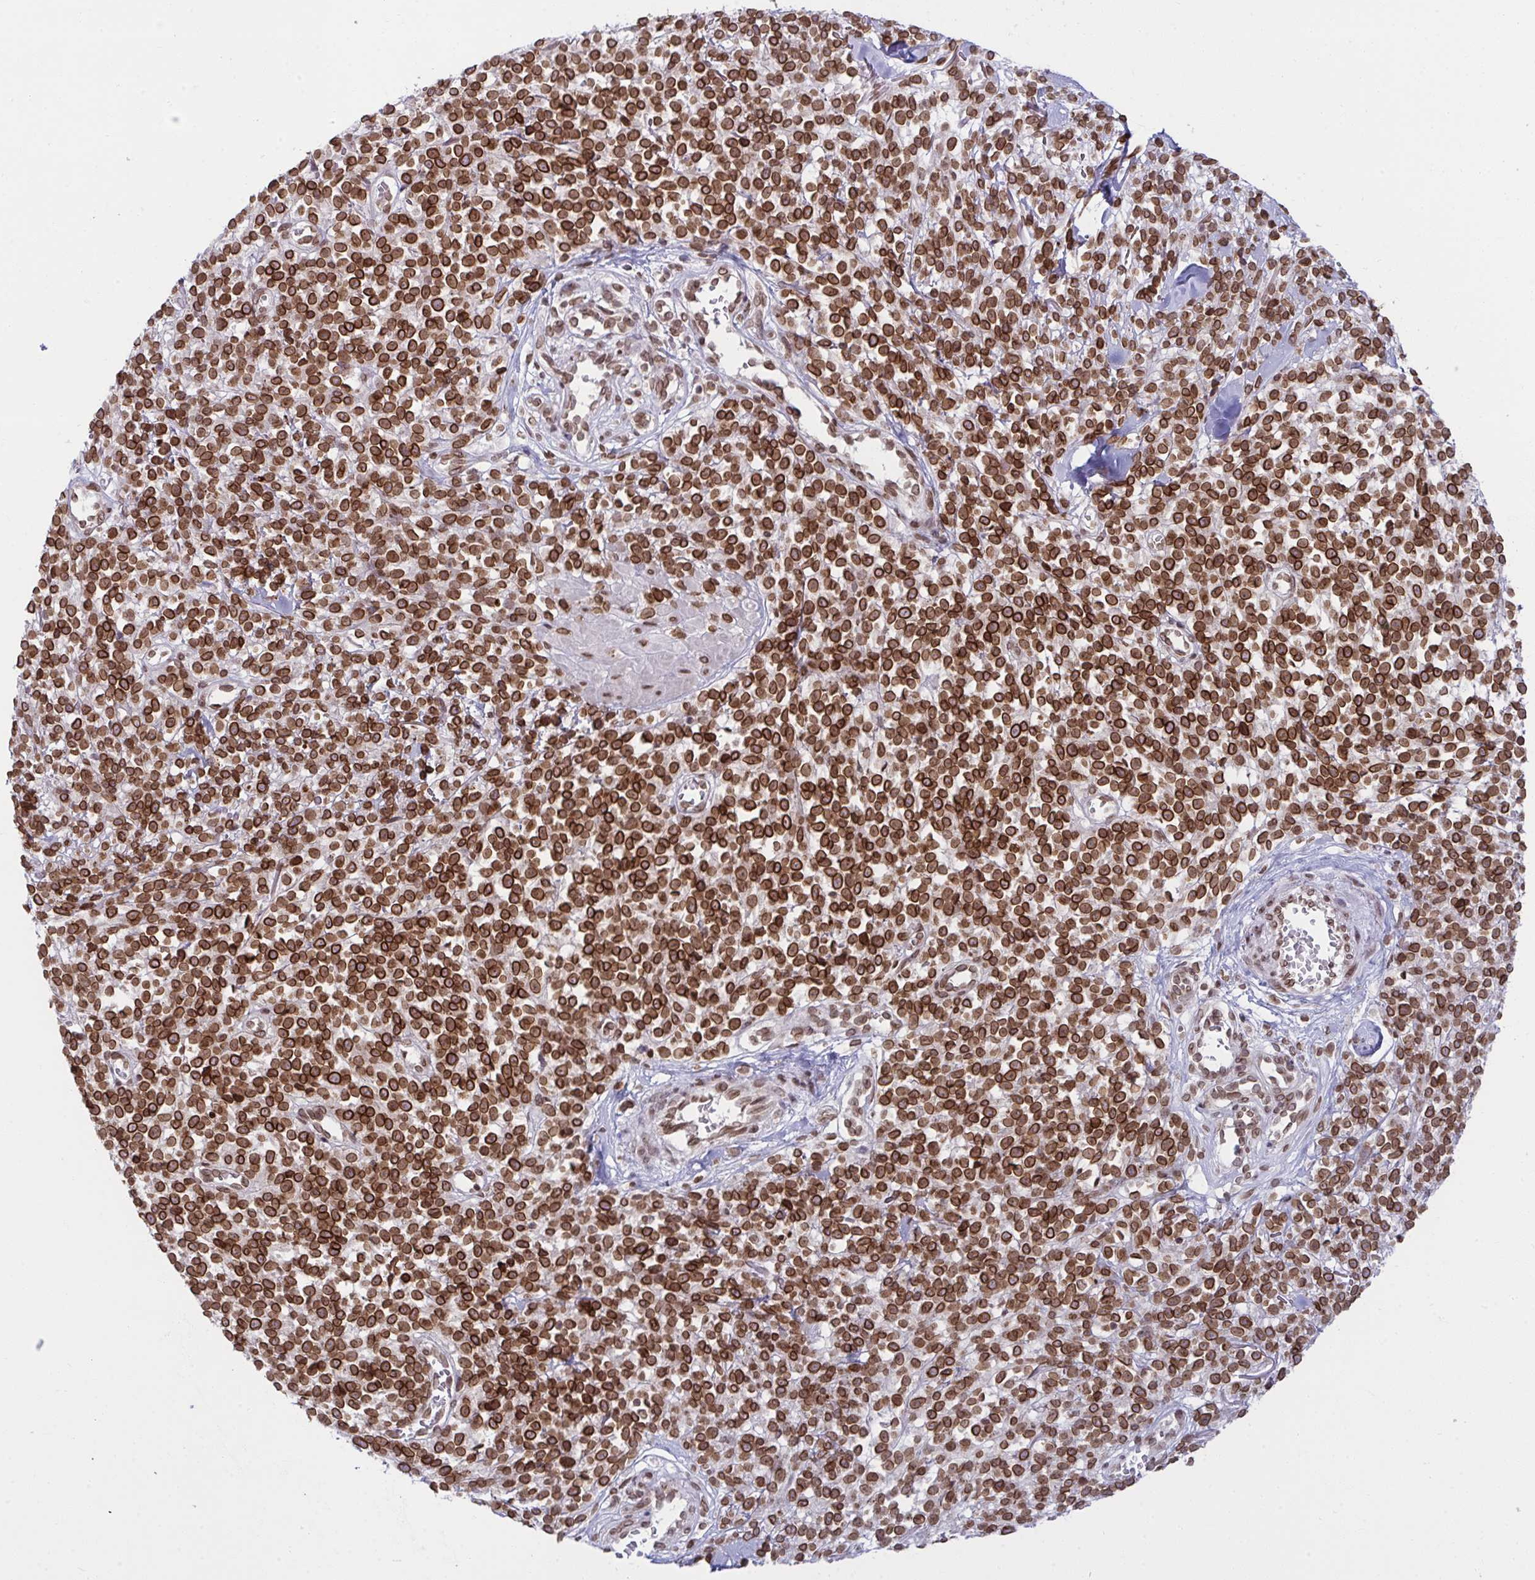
{"staining": {"intensity": "strong", "quantity": ">75%", "location": "cytoplasmic/membranous,nuclear"}, "tissue": "melanoma", "cell_type": "Tumor cells", "image_type": "cancer", "snomed": [{"axis": "morphology", "description": "Malignant melanoma, NOS"}, {"axis": "topography", "description": "Skin"}, {"axis": "topography", "description": "Skin of trunk"}], "caption": "Malignant melanoma was stained to show a protein in brown. There is high levels of strong cytoplasmic/membranous and nuclear expression in approximately >75% of tumor cells. (DAB = brown stain, brightfield microscopy at high magnification).", "gene": "RANBP2", "patient": {"sex": "male", "age": 74}}